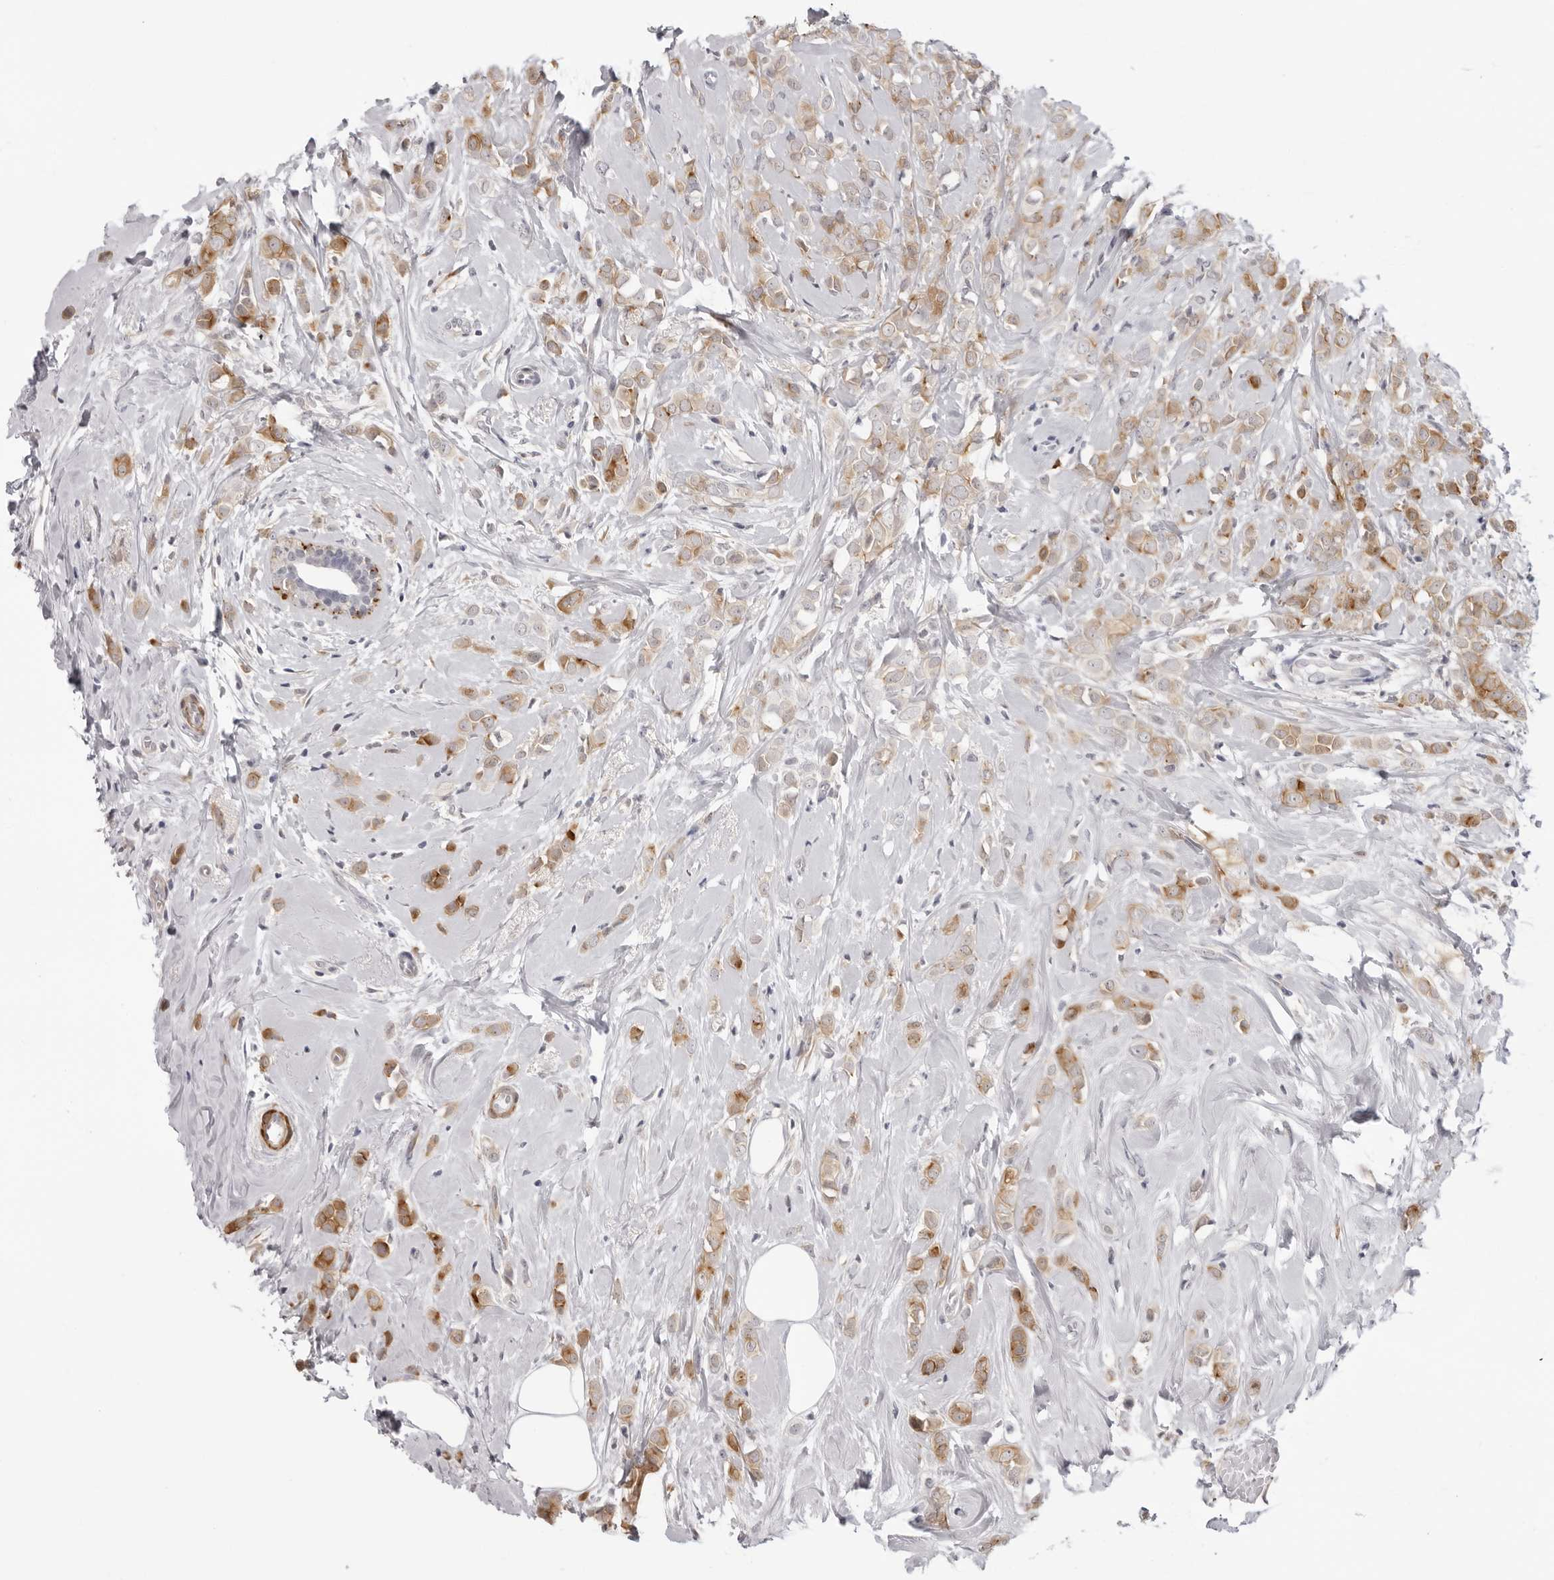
{"staining": {"intensity": "moderate", "quantity": ">75%", "location": "cytoplasmic/membranous"}, "tissue": "breast cancer", "cell_type": "Tumor cells", "image_type": "cancer", "snomed": [{"axis": "morphology", "description": "Lobular carcinoma"}, {"axis": "topography", "description": "Breast"}], "caption": "Immunohistochemistry (IHC) of human lobular carcinoma (breast) demonstrates medium levels of moderate cytoplasmic/membranous positivity in approximately >75% of tumor cells.", "gene": "SRGAP2", "patient": {"sex": "female", "age": 47}}